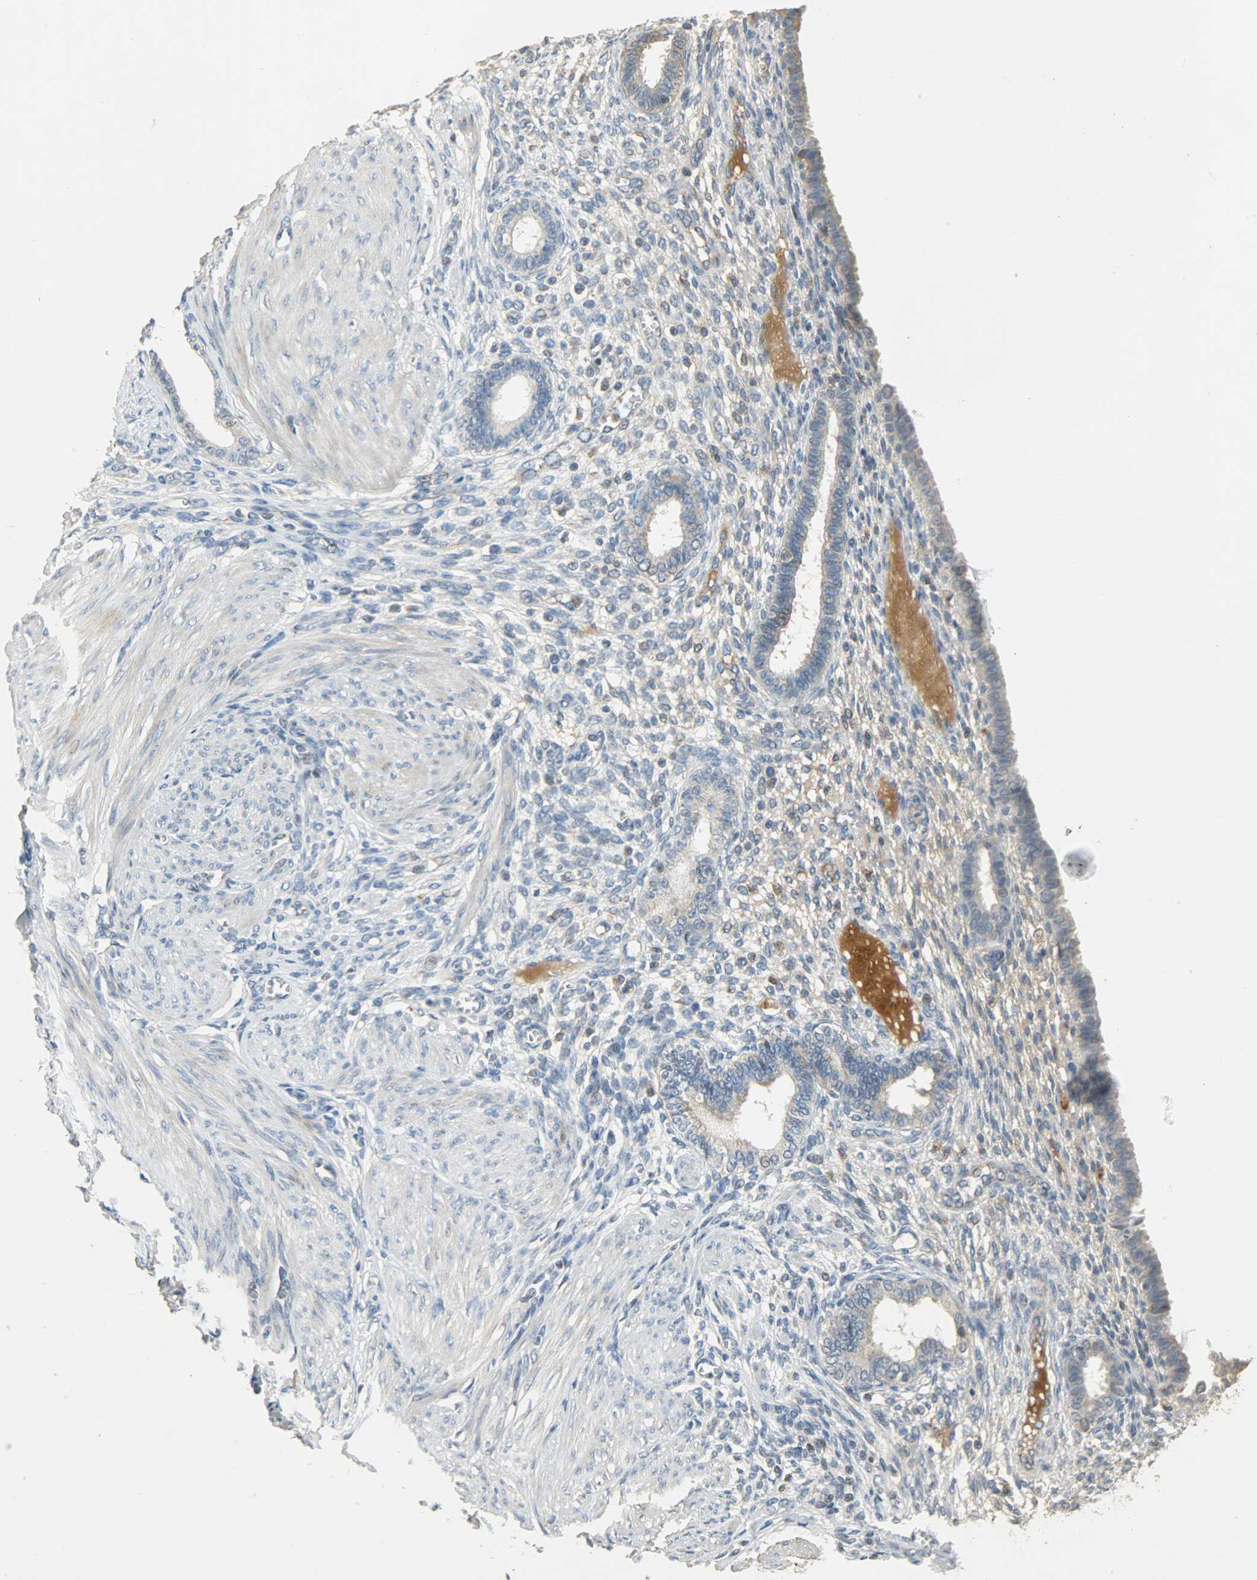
{"staining": {"intensity": "weak", "quantity": ">75%", "location": "cytoplasmic/membranous"}, "tissue": "endometrium", "cell_type": "Cells in endometrial stroma", "image_type": "normal", "snomed": [{"axis": "morphology", "description": "Normal tissue, NOS"}, {"axis": "topography", "description": "Endometrium"}], "caption": "A brown stain labels weak cytoplasmic/membranous positivity of a protein in cells in endometrial stroma of unremarkable human endometrium. (Brightfield microscopy of DAB IHC at high magnification).", "gene": "HDHD5", "patient": {"sex": "female", "age": 72}}